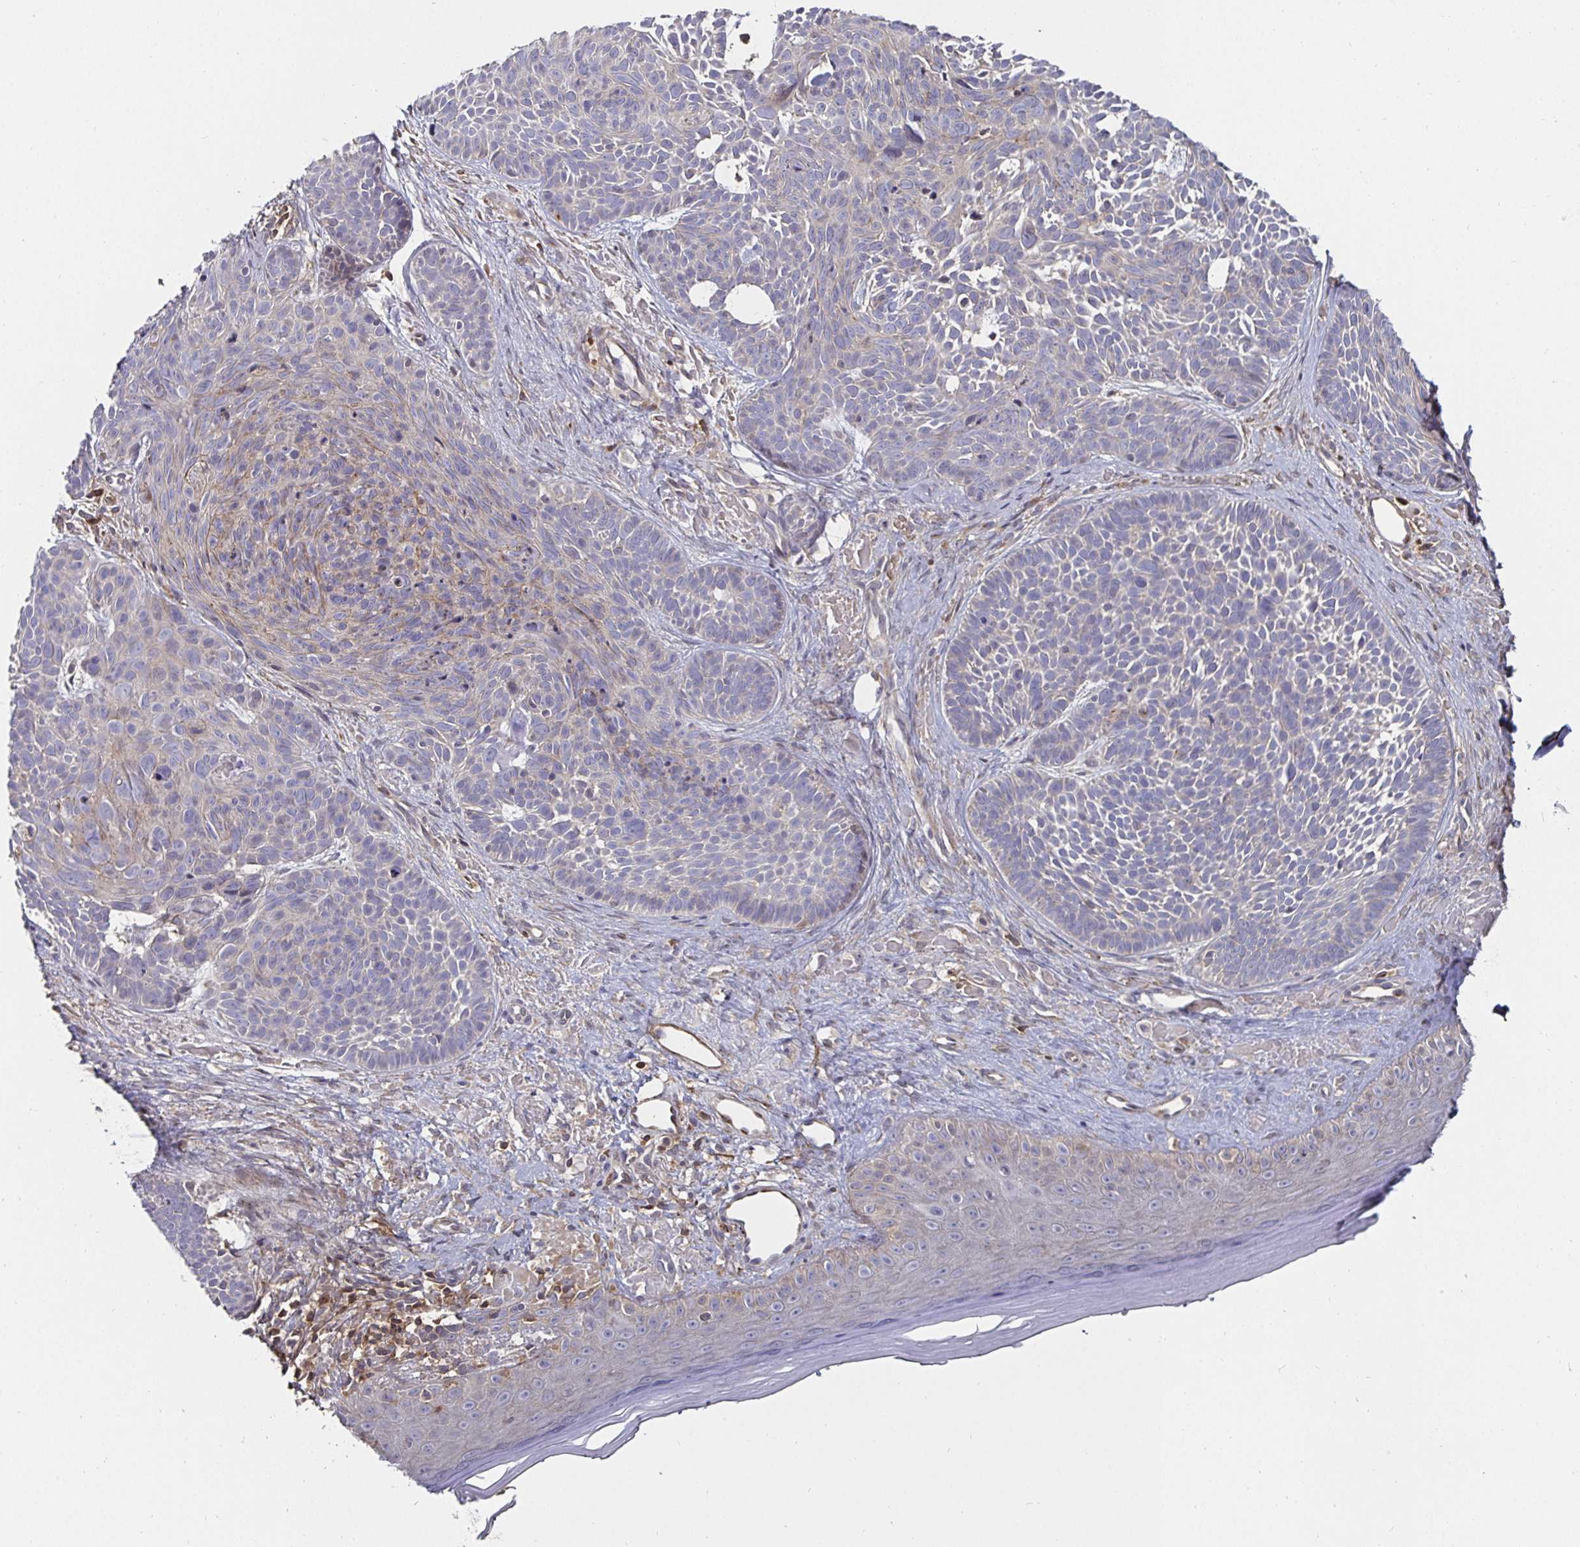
{"staining": {"intensity": "negative", "quantity": "none", "location": "none"}, "tissue": "skin cancer", "cell_type": "Tumor cells", "image_type": "cancer", "snomed": [{"axis": "morphology", "description": "Basal cell carcinoma"}, {"axis": "topography", "description": "Skin"}], "caption": "IHC of skin cancer (basal cell carcinoma) demonstrates no expression in tumor cells.", "gene": "GJA4", "patient": {"sex": "male", "age": 81}}